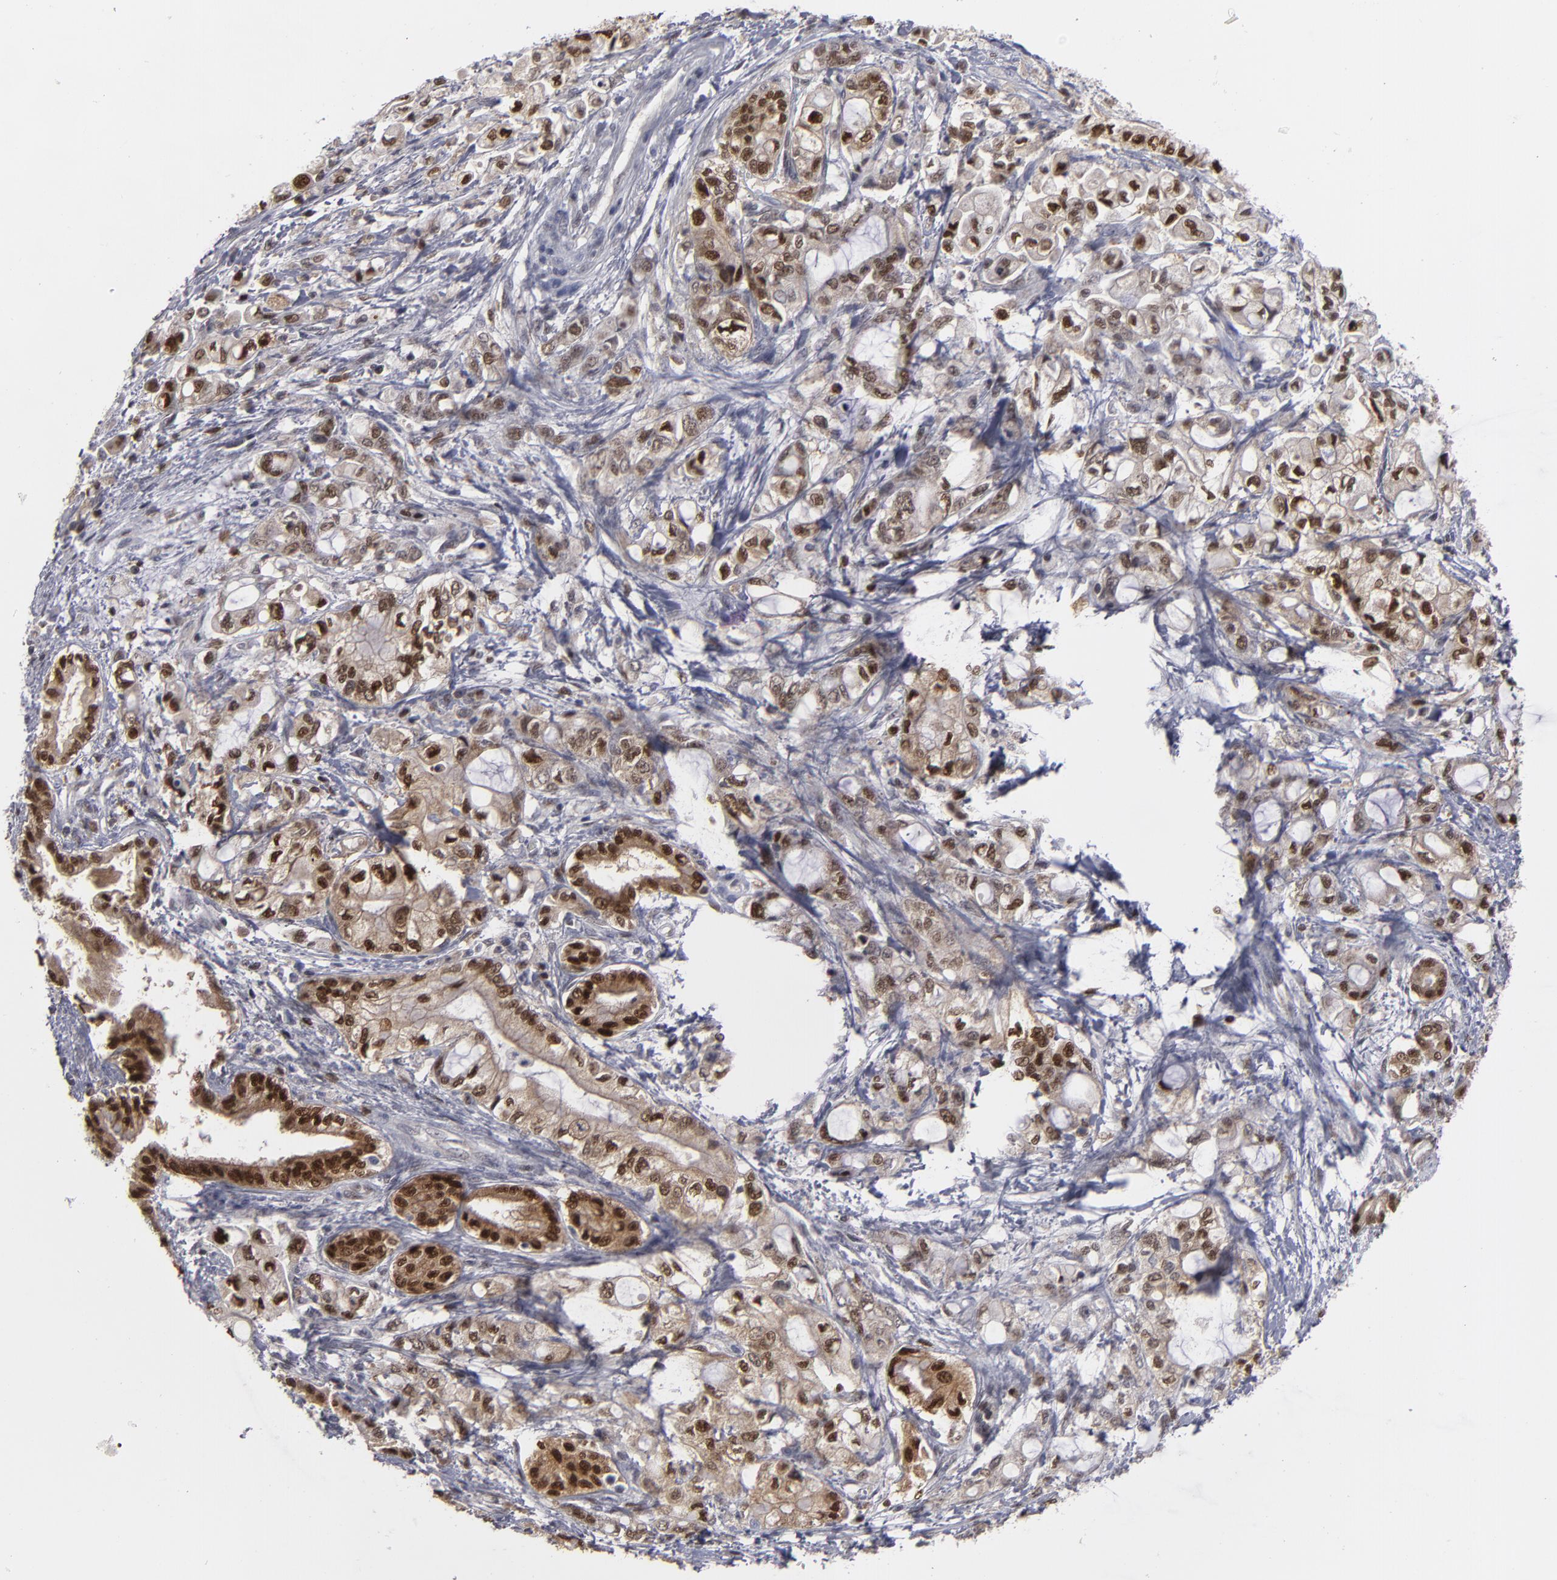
{"staining": {"intensity": "moderate", "quantity": ">75%", "location": "cytoplasmic/membranous,nuclear"}, "tissue": "pancreatic cancer", "cell_type": "Tumor cells", "image_type": "cancer", "snomed": [{"axis": "morphology", "description": "Adenocarcinoma, NOS"}, {"axis": "topography", "description": "Pancreas"}], "caption": "IHC photomicrograph of pancreatic cancer stained for a protein (brown), which shows medium levels of moderate cytoplasmic/membranous and nuclear staining in approximately >75% of tumor cells.", "gene": "GSR", "patient": {"sex": "male", "age": 79}}